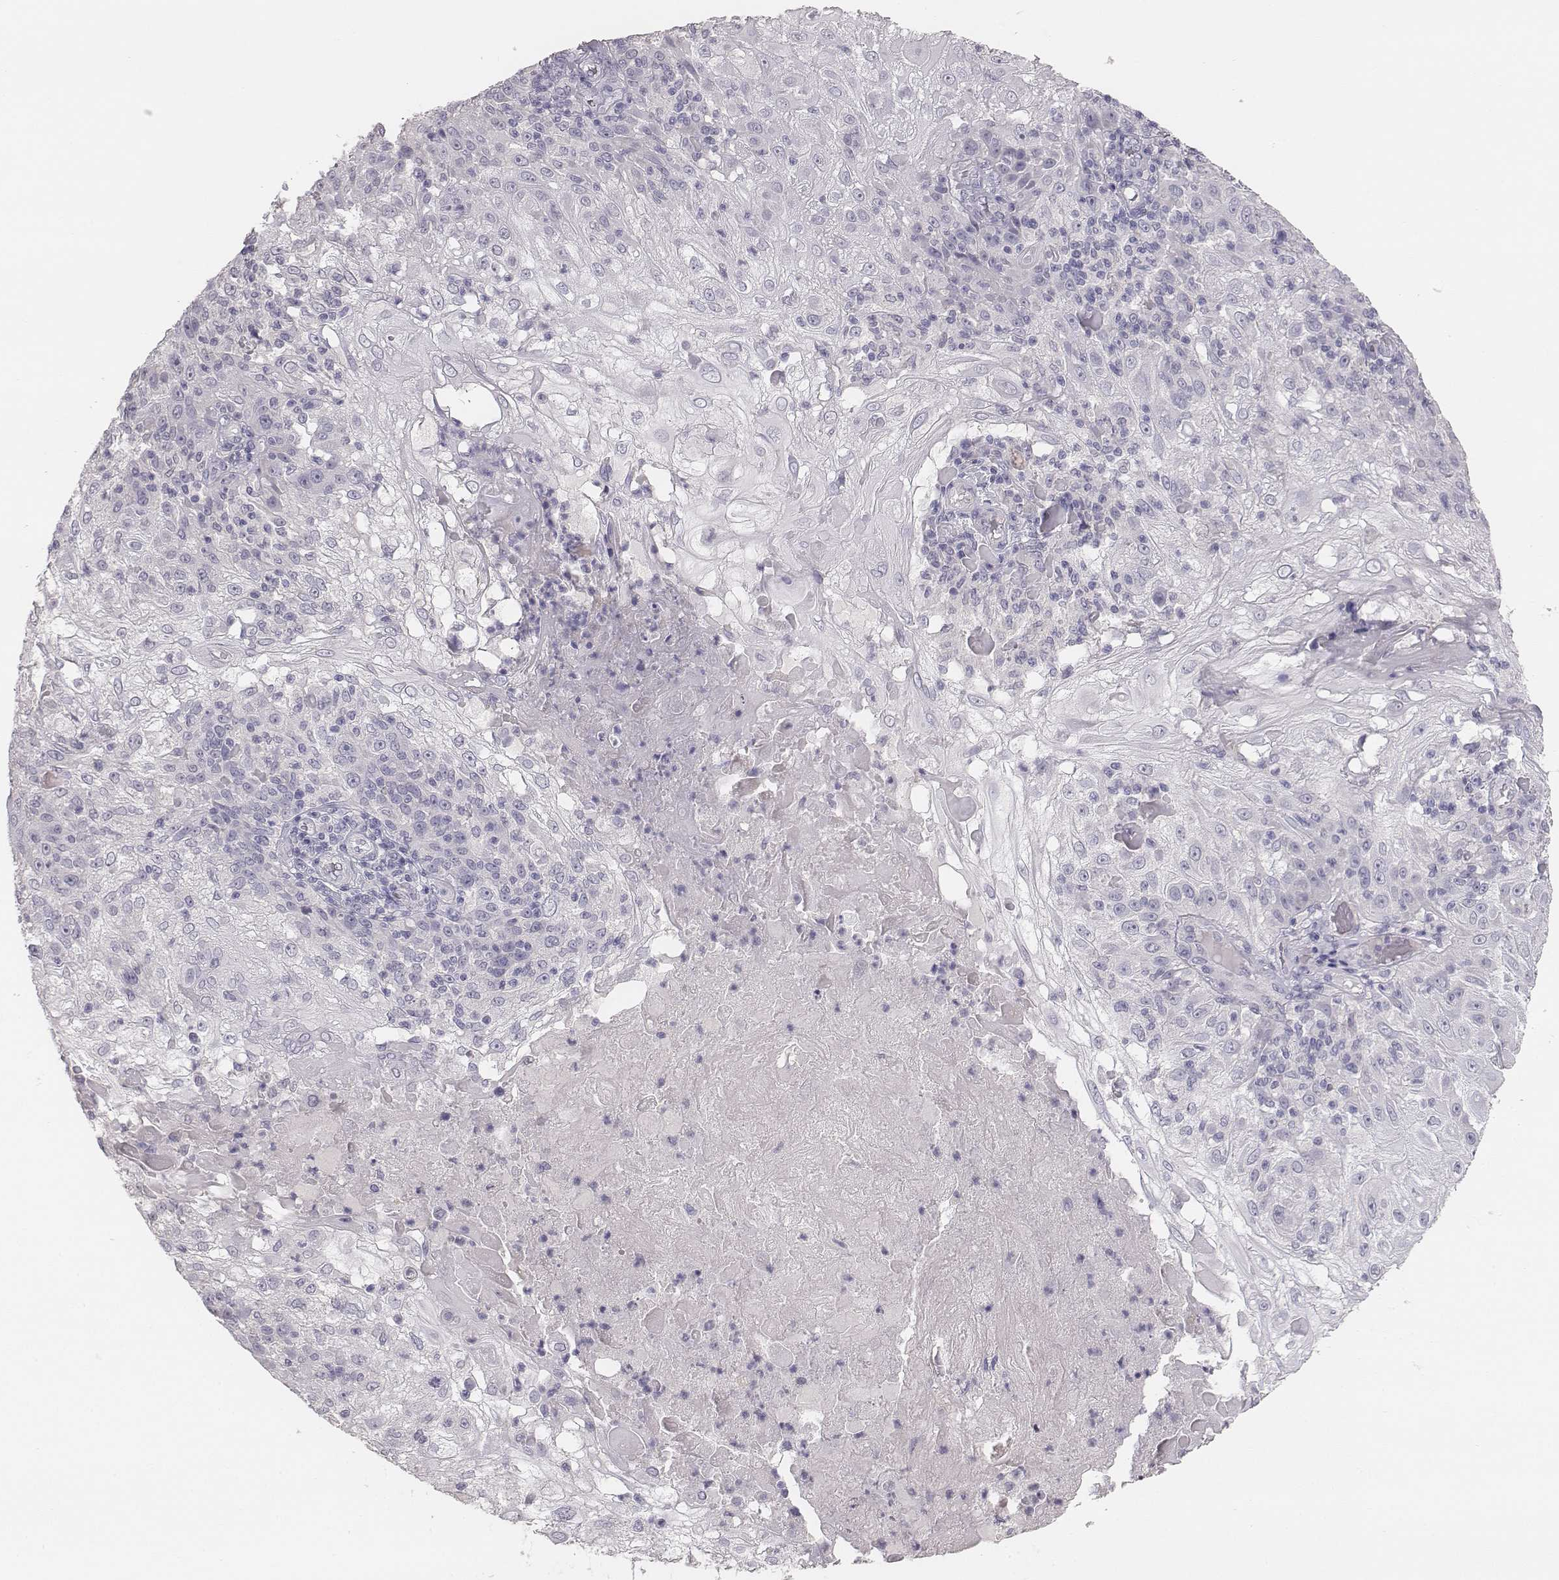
{"staining": {"intensity": "negative", "quantity": "none", "location": "none"}, "tissue": "skin cancer", "cell_type": "Tumor cells", "image_type": "cancer", "snomed": [{"axis": "morphology", "description": "Normal tissue, NOS"}, {"axis": "morphology", "description": "Squamous cell carcinoma, NOS"}, {"axis": "topography", "description": "Skin"}], "caption": "This is a histopathology image of IHC staining of squamous cell carcinoma (skin), which shows no positivity in tumor cells.", "gene": "MYH6", "patient": {"sex": "female", "age": 83}}